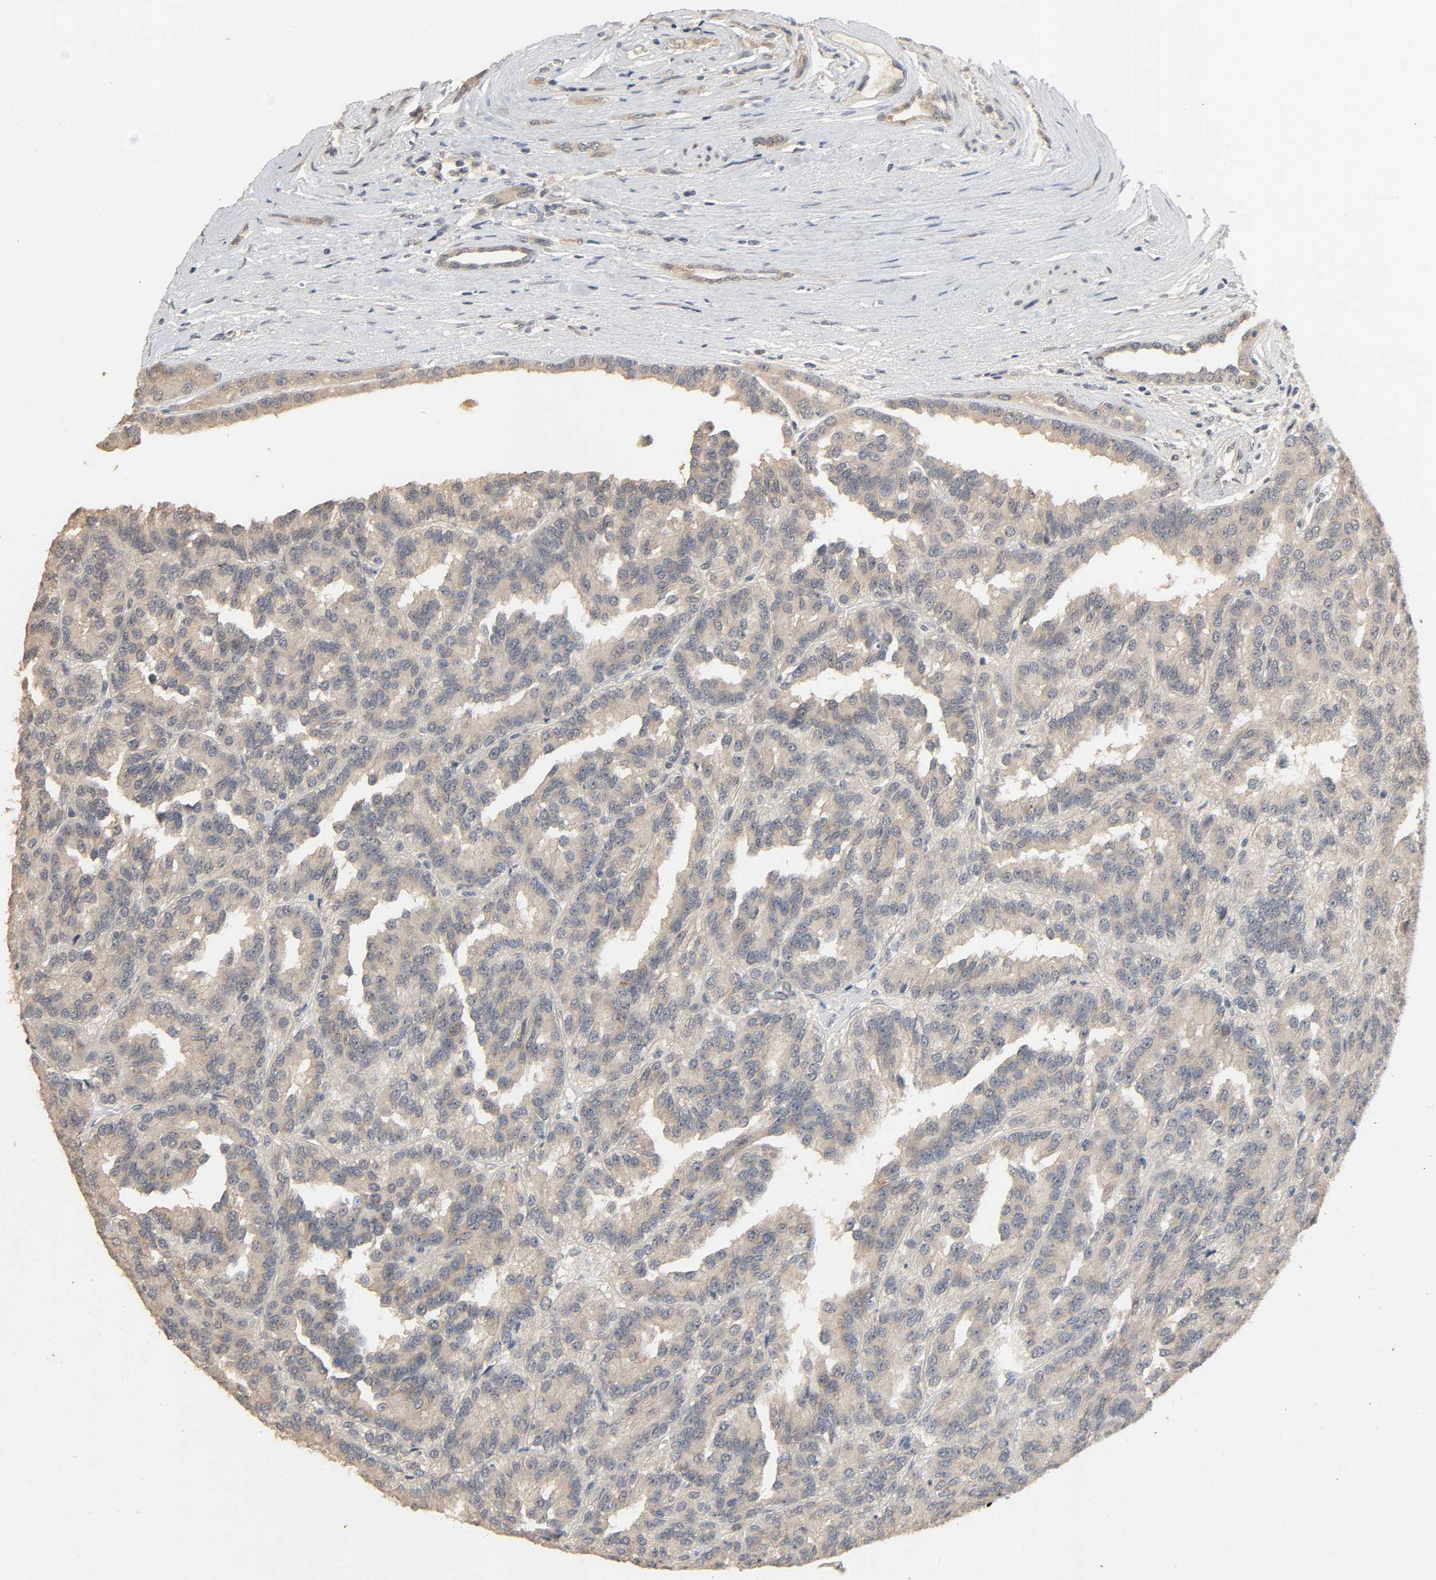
{"staining": {"intensity": "weak", "quantity": "<25%", "location": "cytoplasmic/membranous"}, "tissue": "renal cancer", "cell_type": "Tumor cells", "image_type": "cancer", "snomed": [{"axis": "morphology", "description": "Adenocarcinoma, NOS"}, {"axis": "topography", "description": "Kidney"}], "caption": "Renal cancer (adenocarcinoma) was stained to show a protein in brown. There is no significant staining in tumor cells. The staining was performed using DAB (3,3'-diaminobenzidine) to visualize the protein expression in brown, while the nuclei were stained in blue with hematoxylin (Magnification: 20x).", "gene": "MAGEA8", "patient": {"sex": "male", "age": 46}}